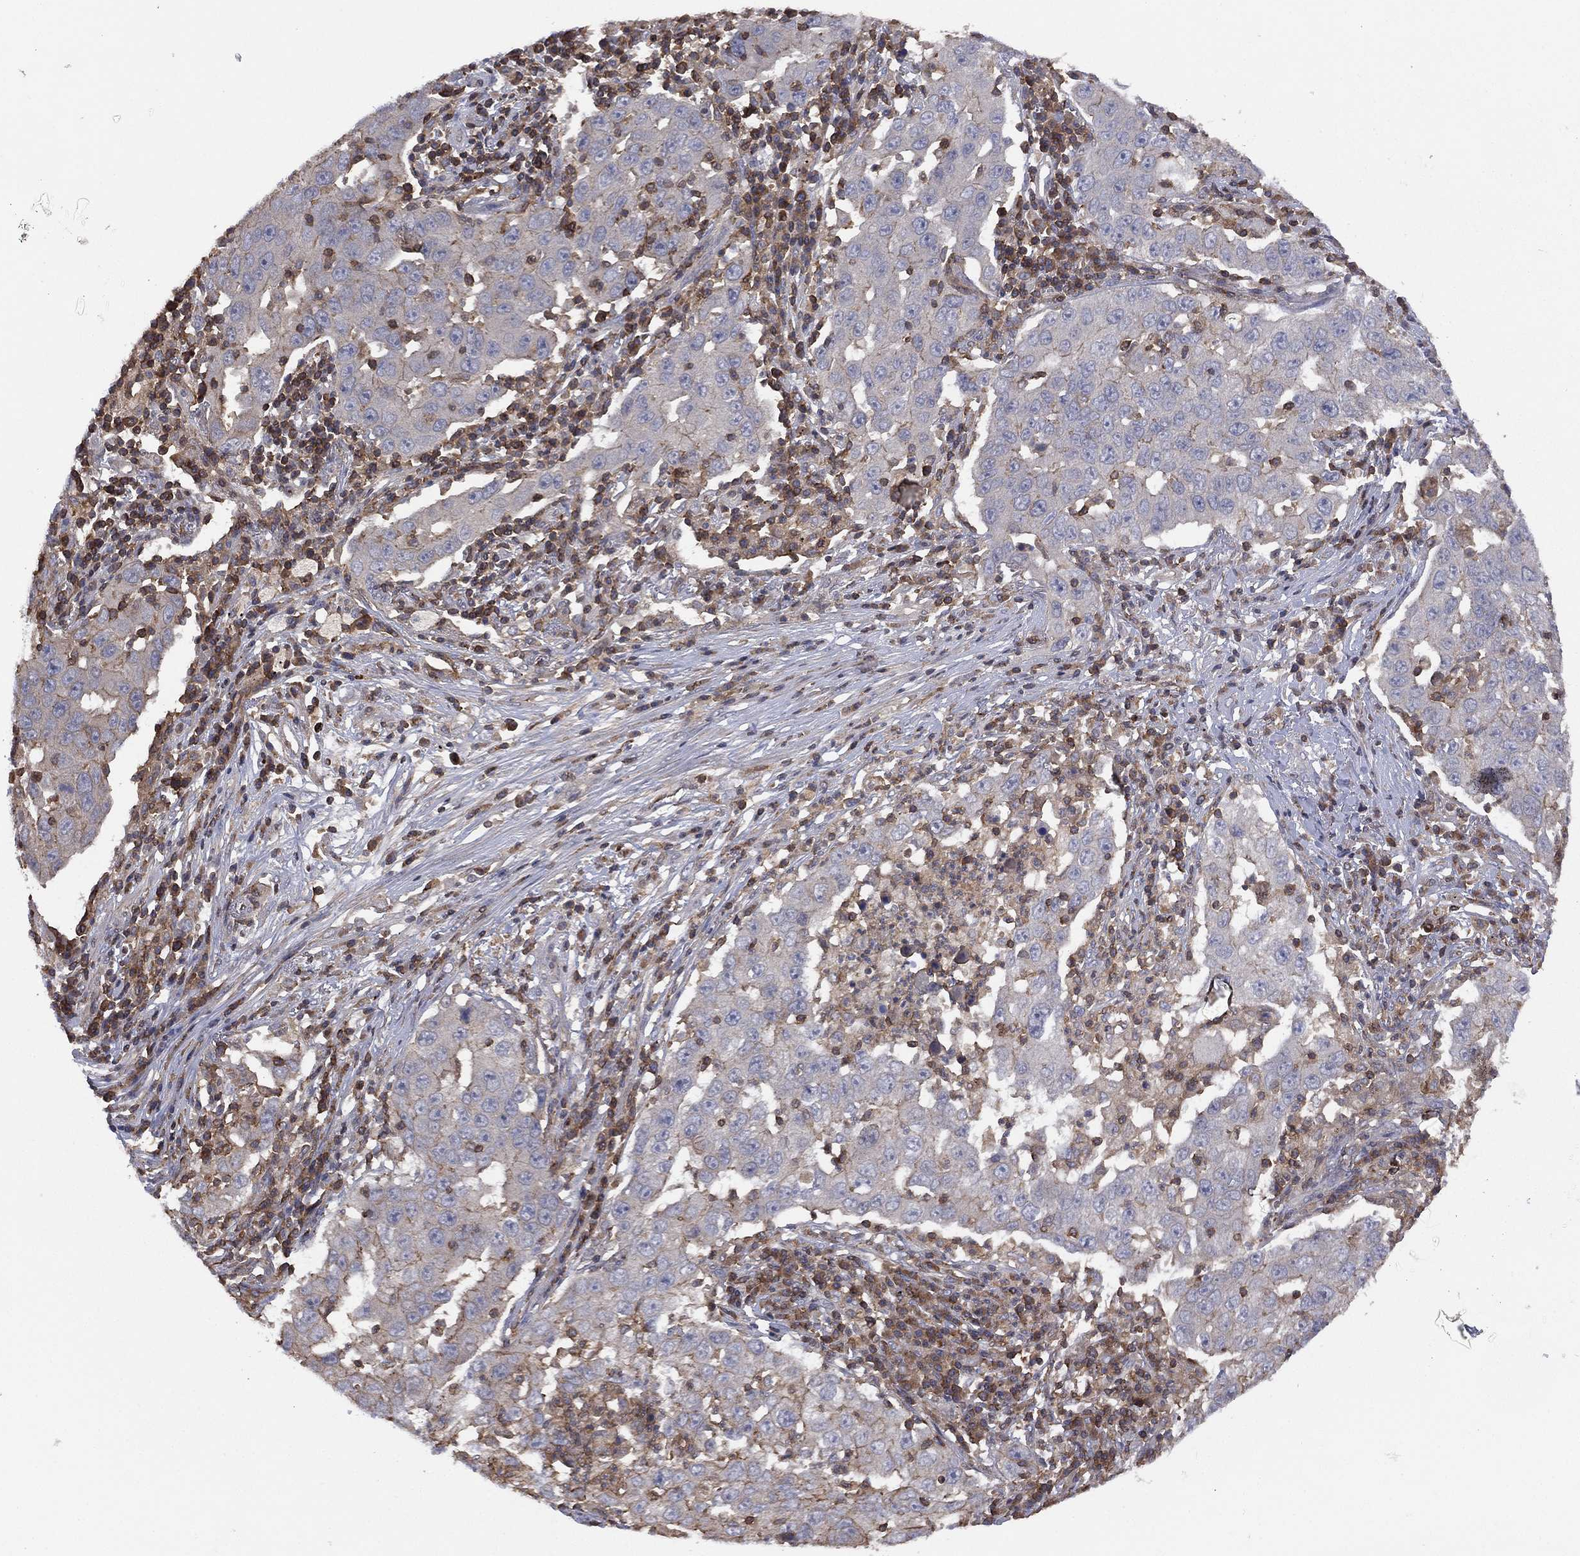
{"staining": {"intensity": "negative", "quantity": "none", "location": "none"}, "tissue": "lung cancer", "cell_type": "Tumor cells", "image_type": "cancer", "snomed": [{"axis": "morphology", "description": "Adenocarcinoma, NOS"}, {"axis": "topography", "description": "Lung"}], "caption": "The image displays no significant positivity in tumor cells of lung adenocarcinoma. The staining was performed using DAB to visualize the protein expression in brown, while the nuclei were stained in blue with hematoxylin (Magnification: 20x).", "gene": "DOCK8", "patient": {"sex": "male", "age": 73}}